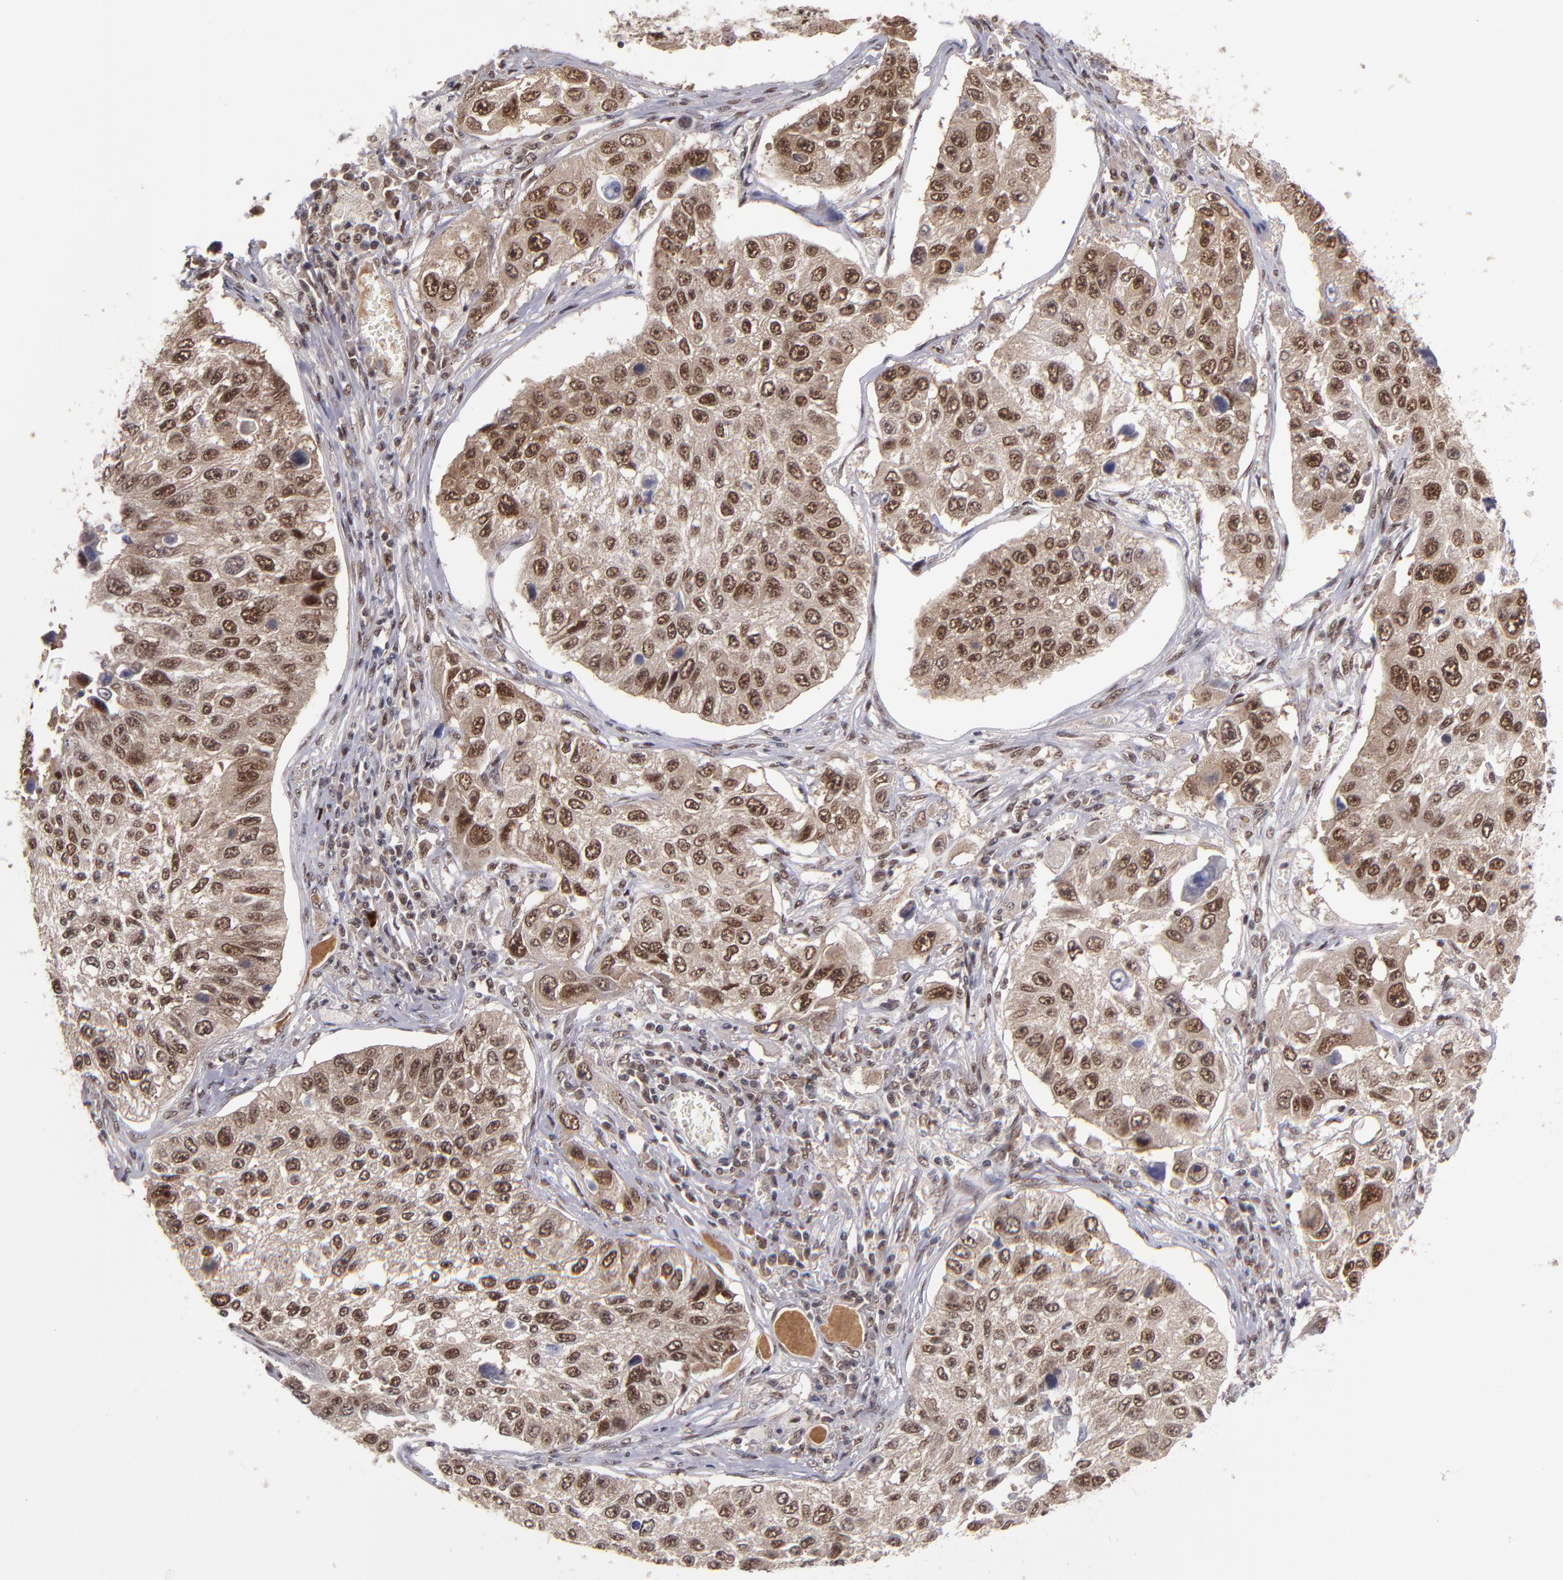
{"staining": {"intensity": "strong", "quantity": "25%-75%", "location": "cytoplasmic/membranous,nuclear"}, "tissue": "lung cancer", "cell_type": "Tumor cells", "image_type": "cancer", "snomed": [{"axis": "morphology", "description": "Squamous cell carcinoma, NOS"}, {"axis": "topography", "description": "Lung"}], "caption": "Squamous cell carcinoma (lung) was stained to show a protein in brown. There is high levels of strong cytoplasmic/membranous and nuclear staining in about 25%-75% of tumor cells.", "gene": "EP300", "patient": {"sex": "male", "age": 71}}